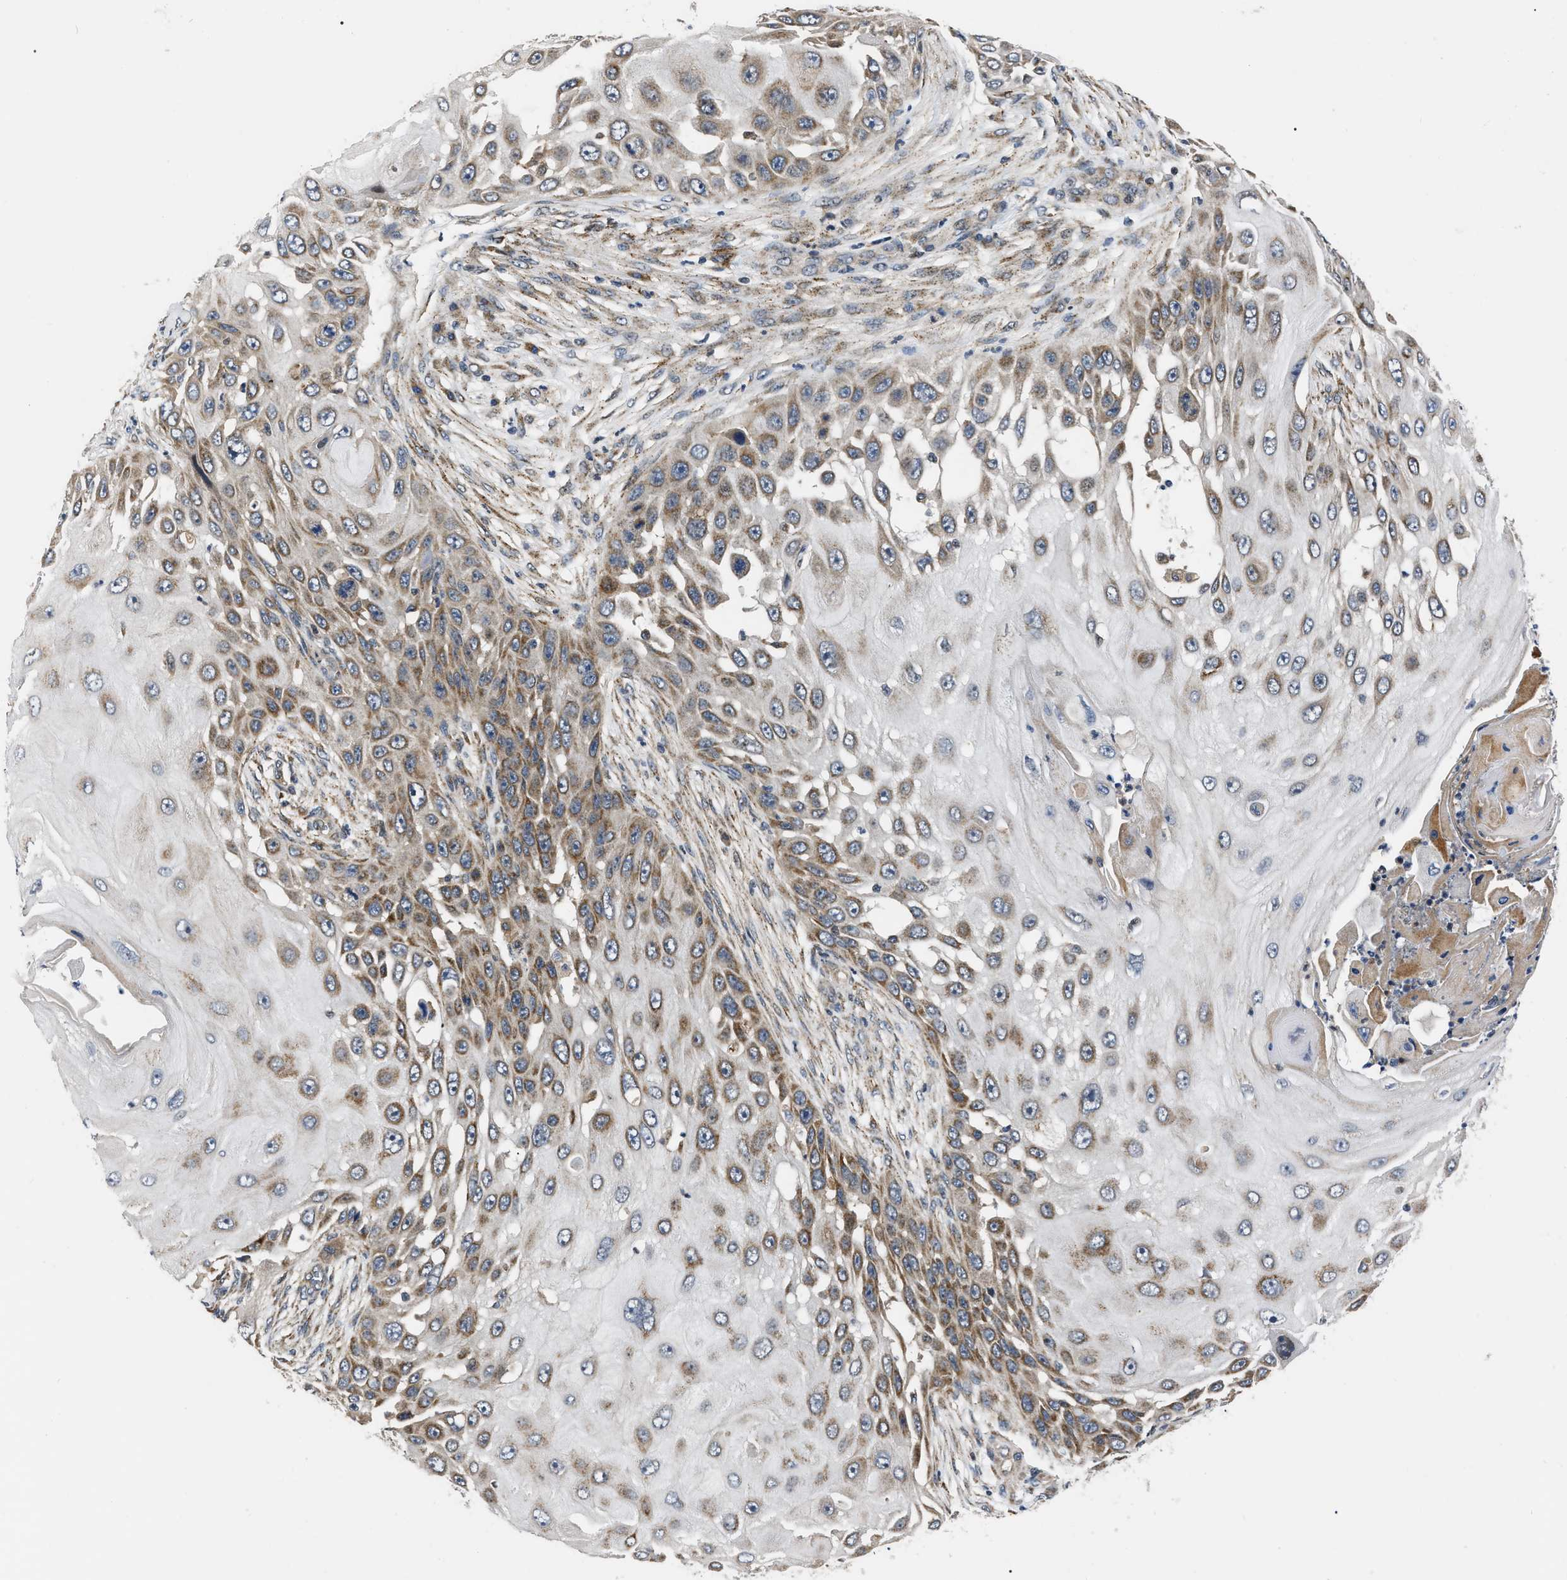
{"staining": {"intensity": "moderate", "quantity": "25%-75%", "location": "cytoplasmic/membranous"}, "tissue": "skin cancer", "cell_type": "Tumor cells", "image_type": "cancer", "snomed": [{"axis": "morphology", "description": "Squamous cell carcinoma, NOS"}, {"axis": "topography", "description": "Skin"}], "caption": "Skin squamous cell carcinoma stained with a protein marker displays moderate staining in tumor cells.", "gene": "PPWD1", "patient": {"sex": "female", "age": 44}}